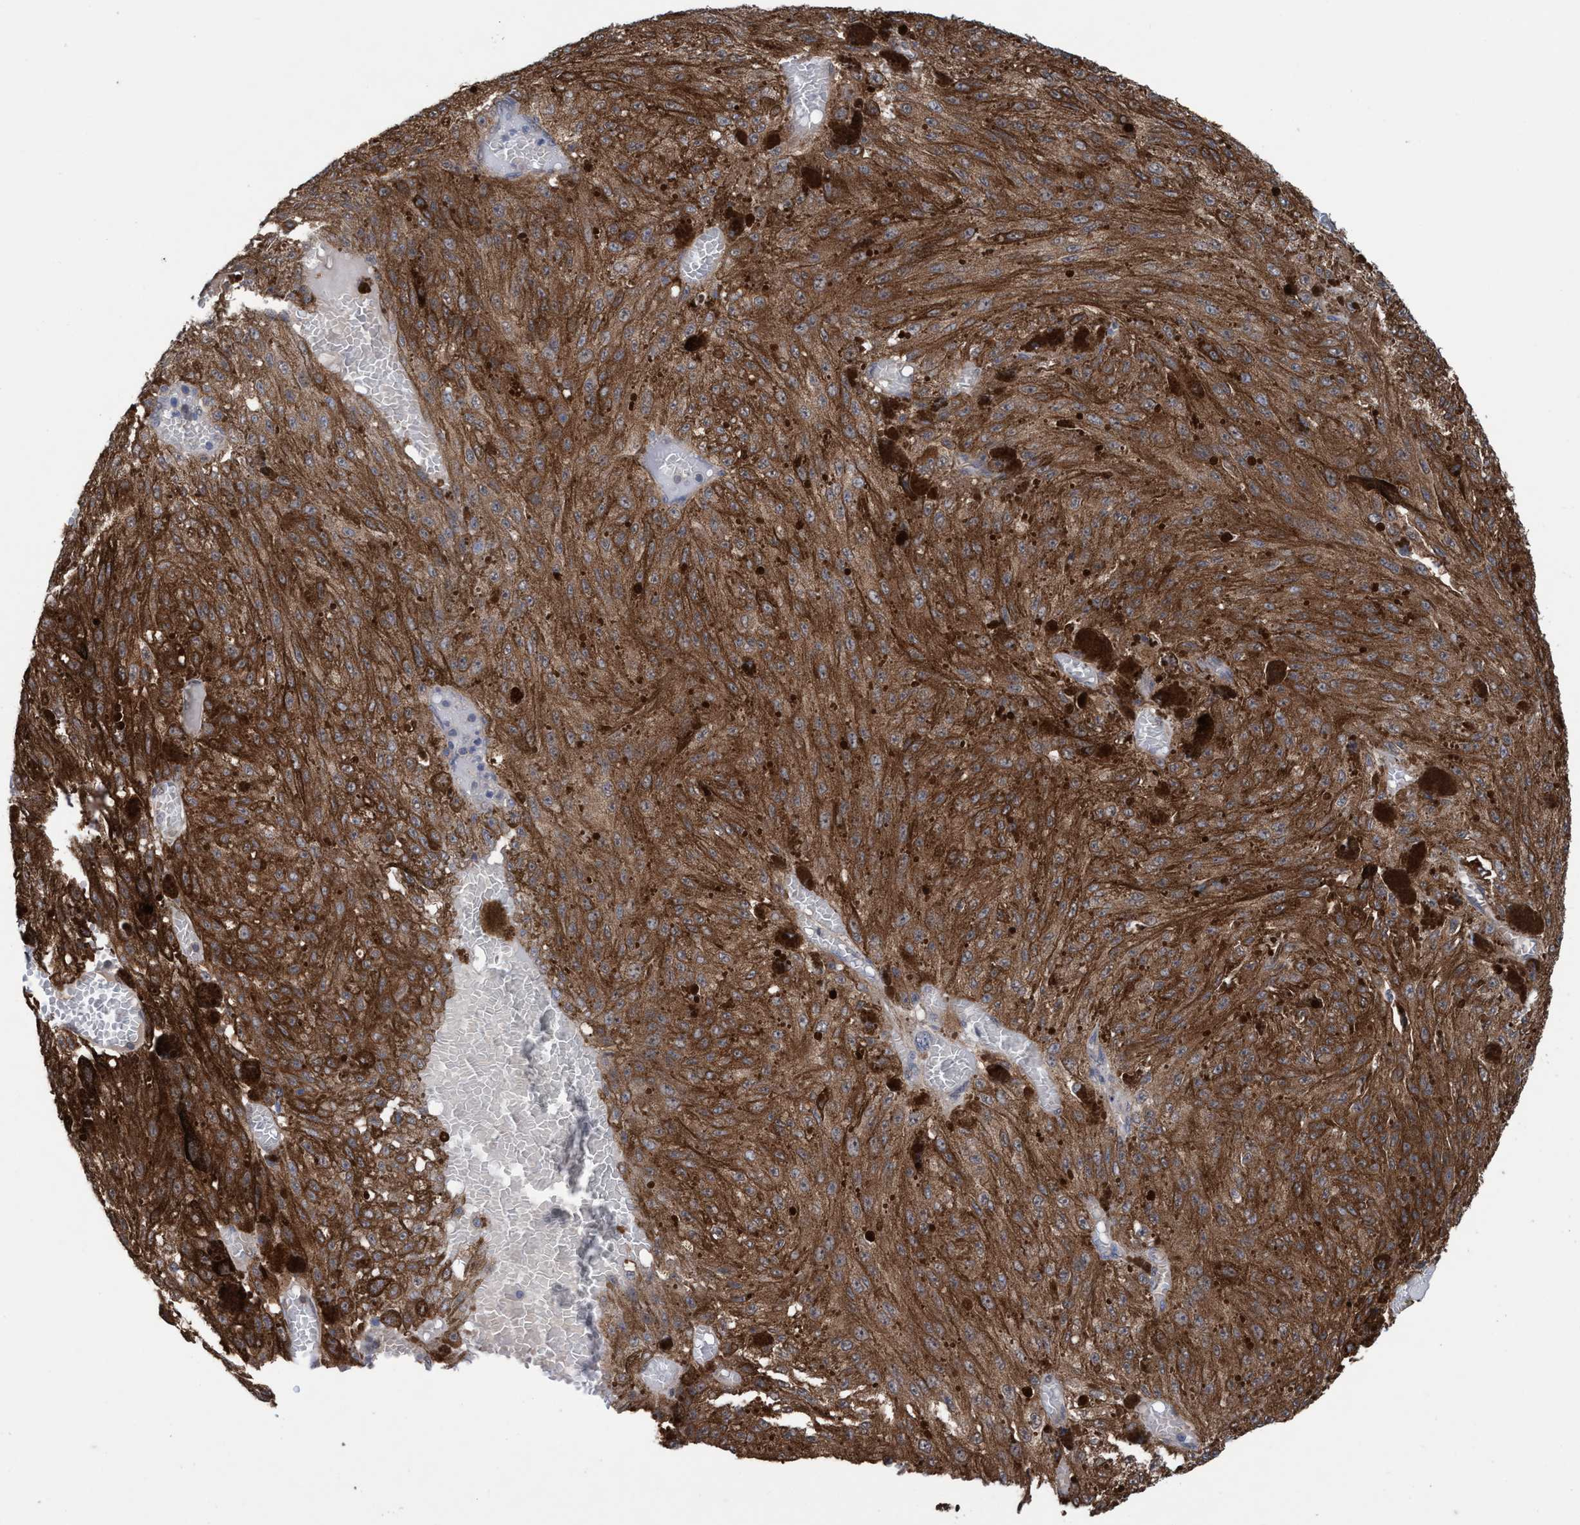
{"staining": {"intensity": "moderate", "quantity": ">75%", "location": "cytoplasmic/membranous"}, "tissue": "melanoma", "cell_type": "Tumor cells", "image_type": "cancer", "snomed": [{"axis": "morphology", "description": "Malignant melanoma, NOS"}, {"axis": "topography", "description": "Other"}], "caption": "Melanoma stained for a protein (brown) reveals moderate cytoplasmic/membranous positive staining in approximately >75% of tumor cells.", "gene": "GLOD4", "patient": {"sex": "male", "age": 79}}